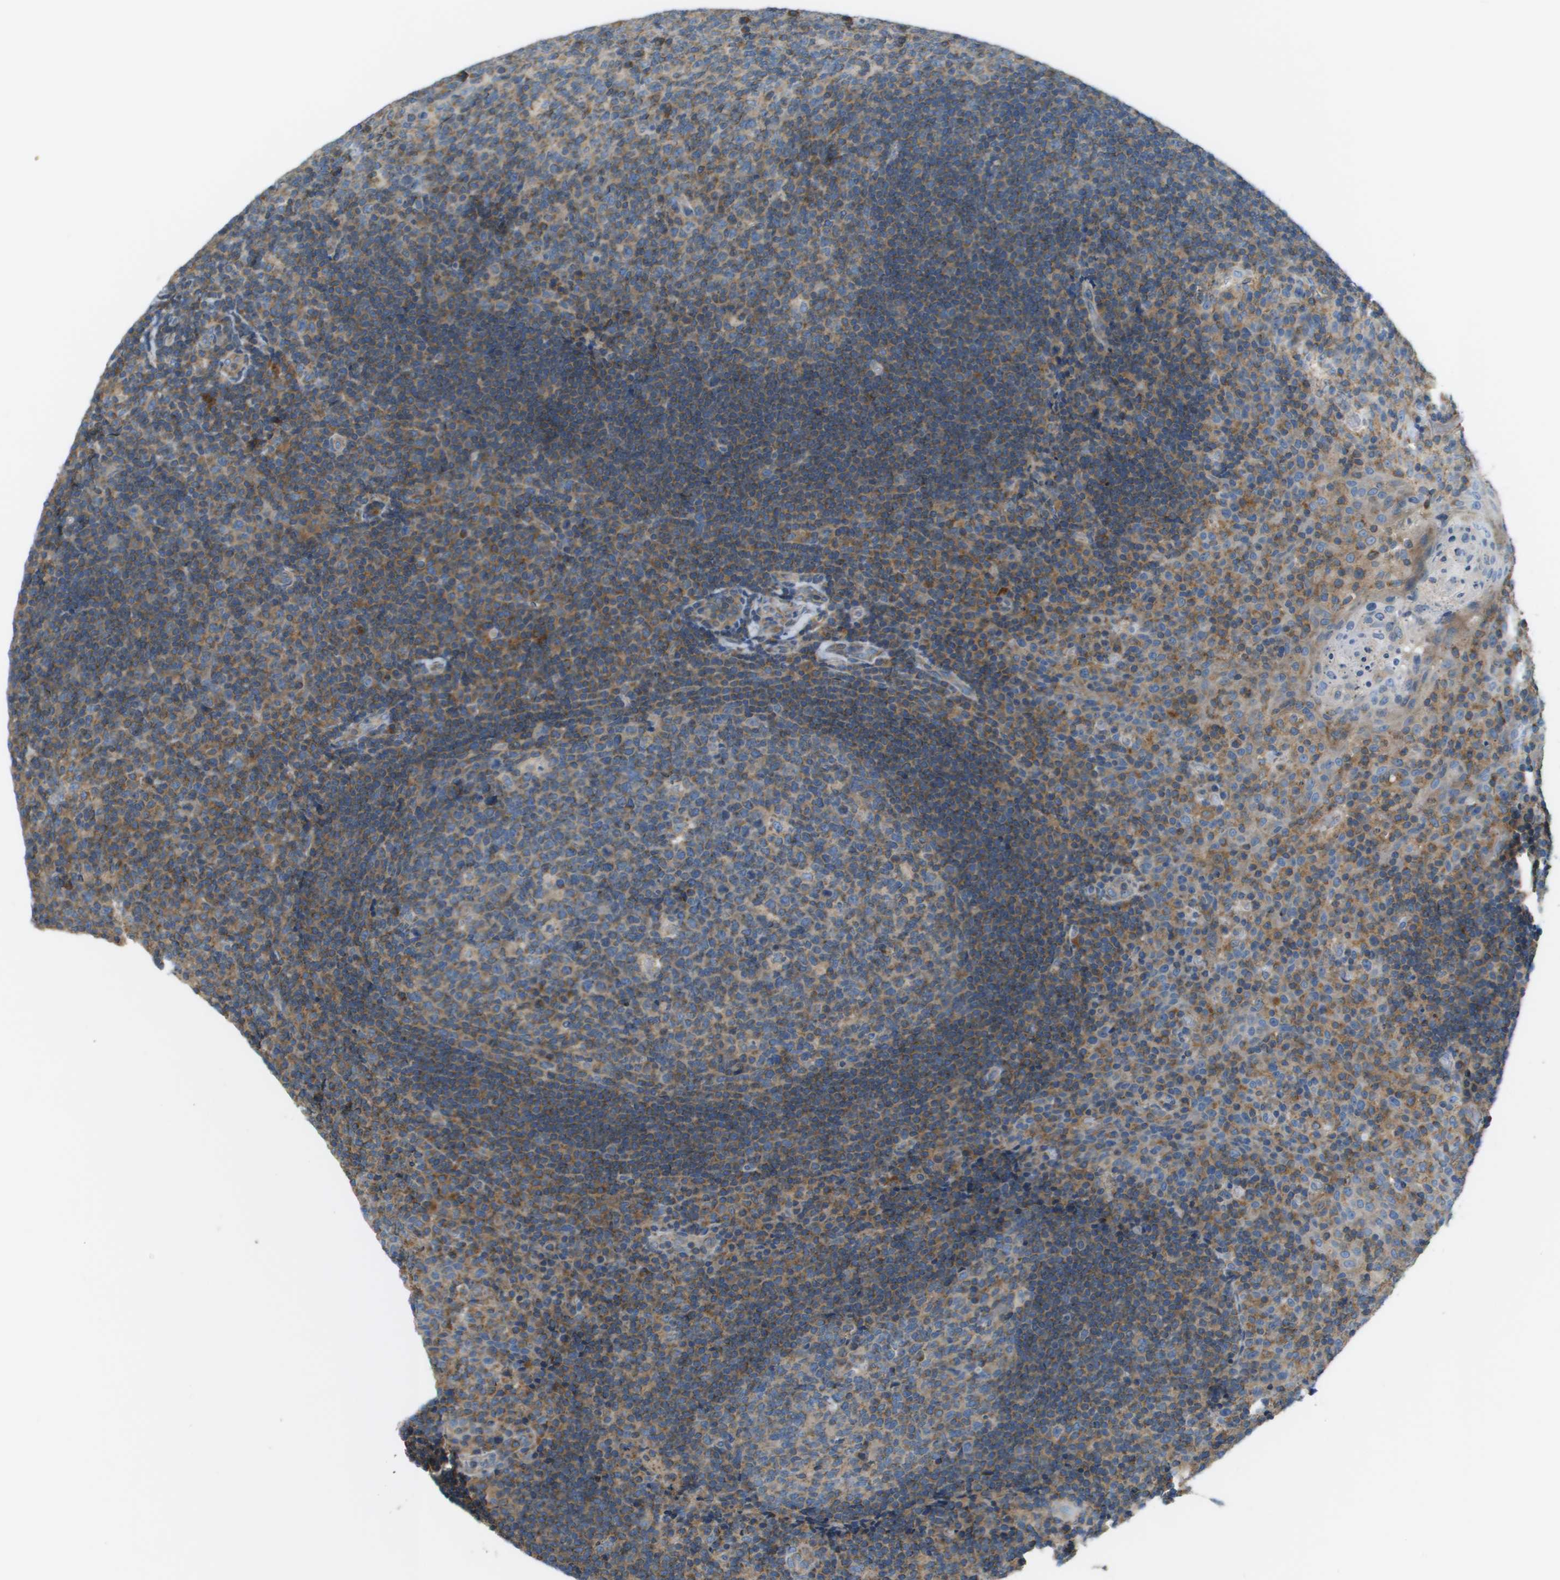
{"staining": {"intensity": "moderate", "quantity": ">75%", "location": "cytoplasmic/membranous"}, "tissue": "tonsil", "cell_type": "Germinal center cells", "image_type": "normal", "snomed": [{"axis": "morphology", "description": "Normal tissue, NOS"}, {"axis": "topography", "description": "Tonsil"}], "caption": "DAB (3,3'-diaminobenzidine) immunohistochemical staining of unremarkable tonsil shows moderate cytoplasmic/membranous protein expression in approximately >75% of germinal center cells. (Stains: DAB in brown, nuclei in blue, Microscopy: brightfield microscopy at high magnification).", "gene": "TAOK3", "patient": {"sex": "male", "age": 17}}